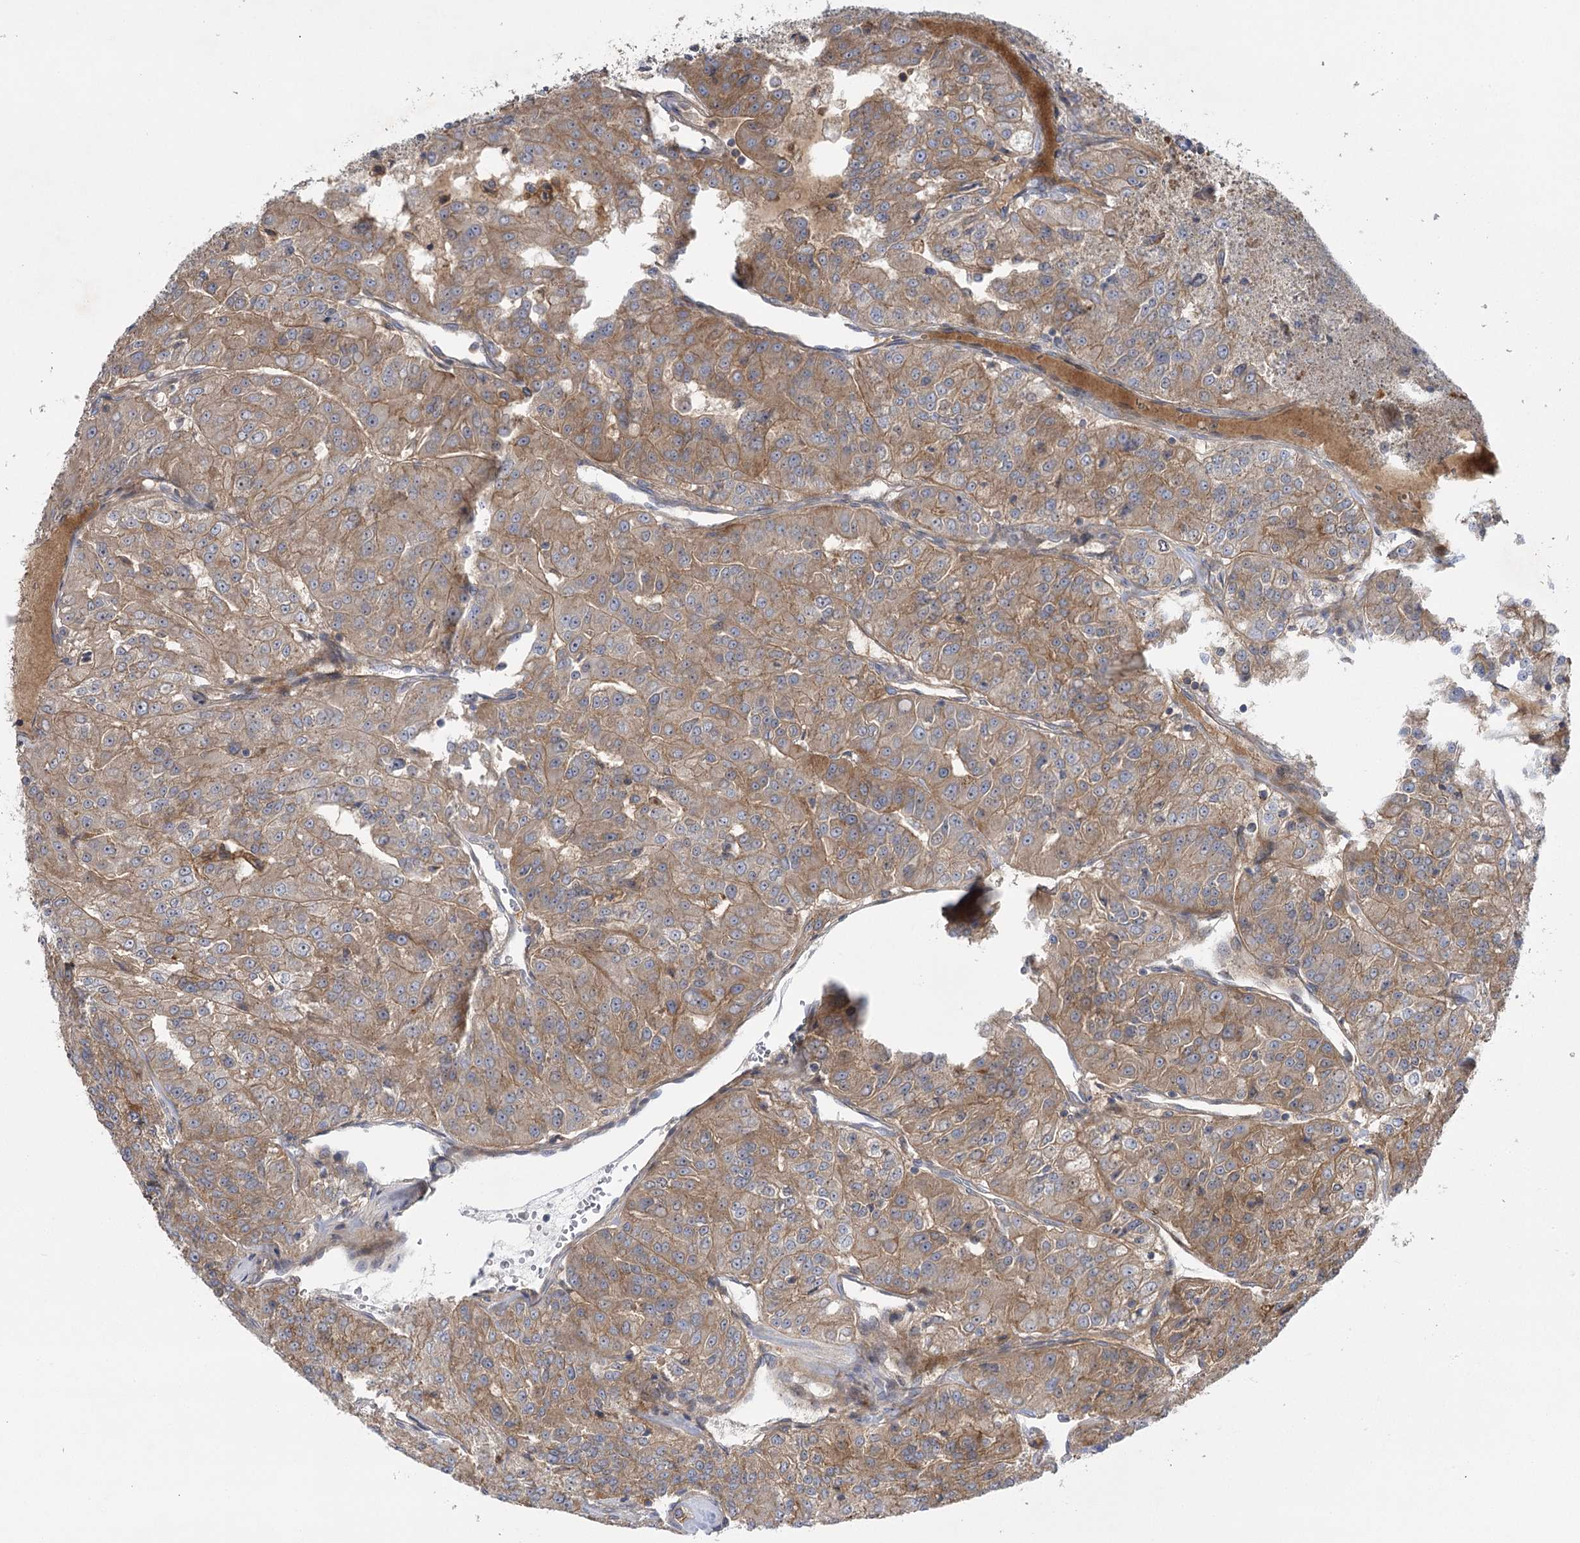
{"staining": {"intensity": "moderate", "quantity": ">75%", "location": "cytoplasmic/membranous"}, "tissue": "renal cancer", "cell_type": "Tumor cells", "image_type": "cancer", "snomed": [{"axis": "morphology", "description": "Adenocarcinoma, NOS"}, {"axis": "topography", "description": "Kidney"}], "caption": "Tumor cells demonstrate medium levels of moderate cytoplasmic/membranous expression in approximately >75% of cells in human renal adenocarcinoma.", "gene": "KCNN2", "patient": {"sex": "female", "age": 63}}